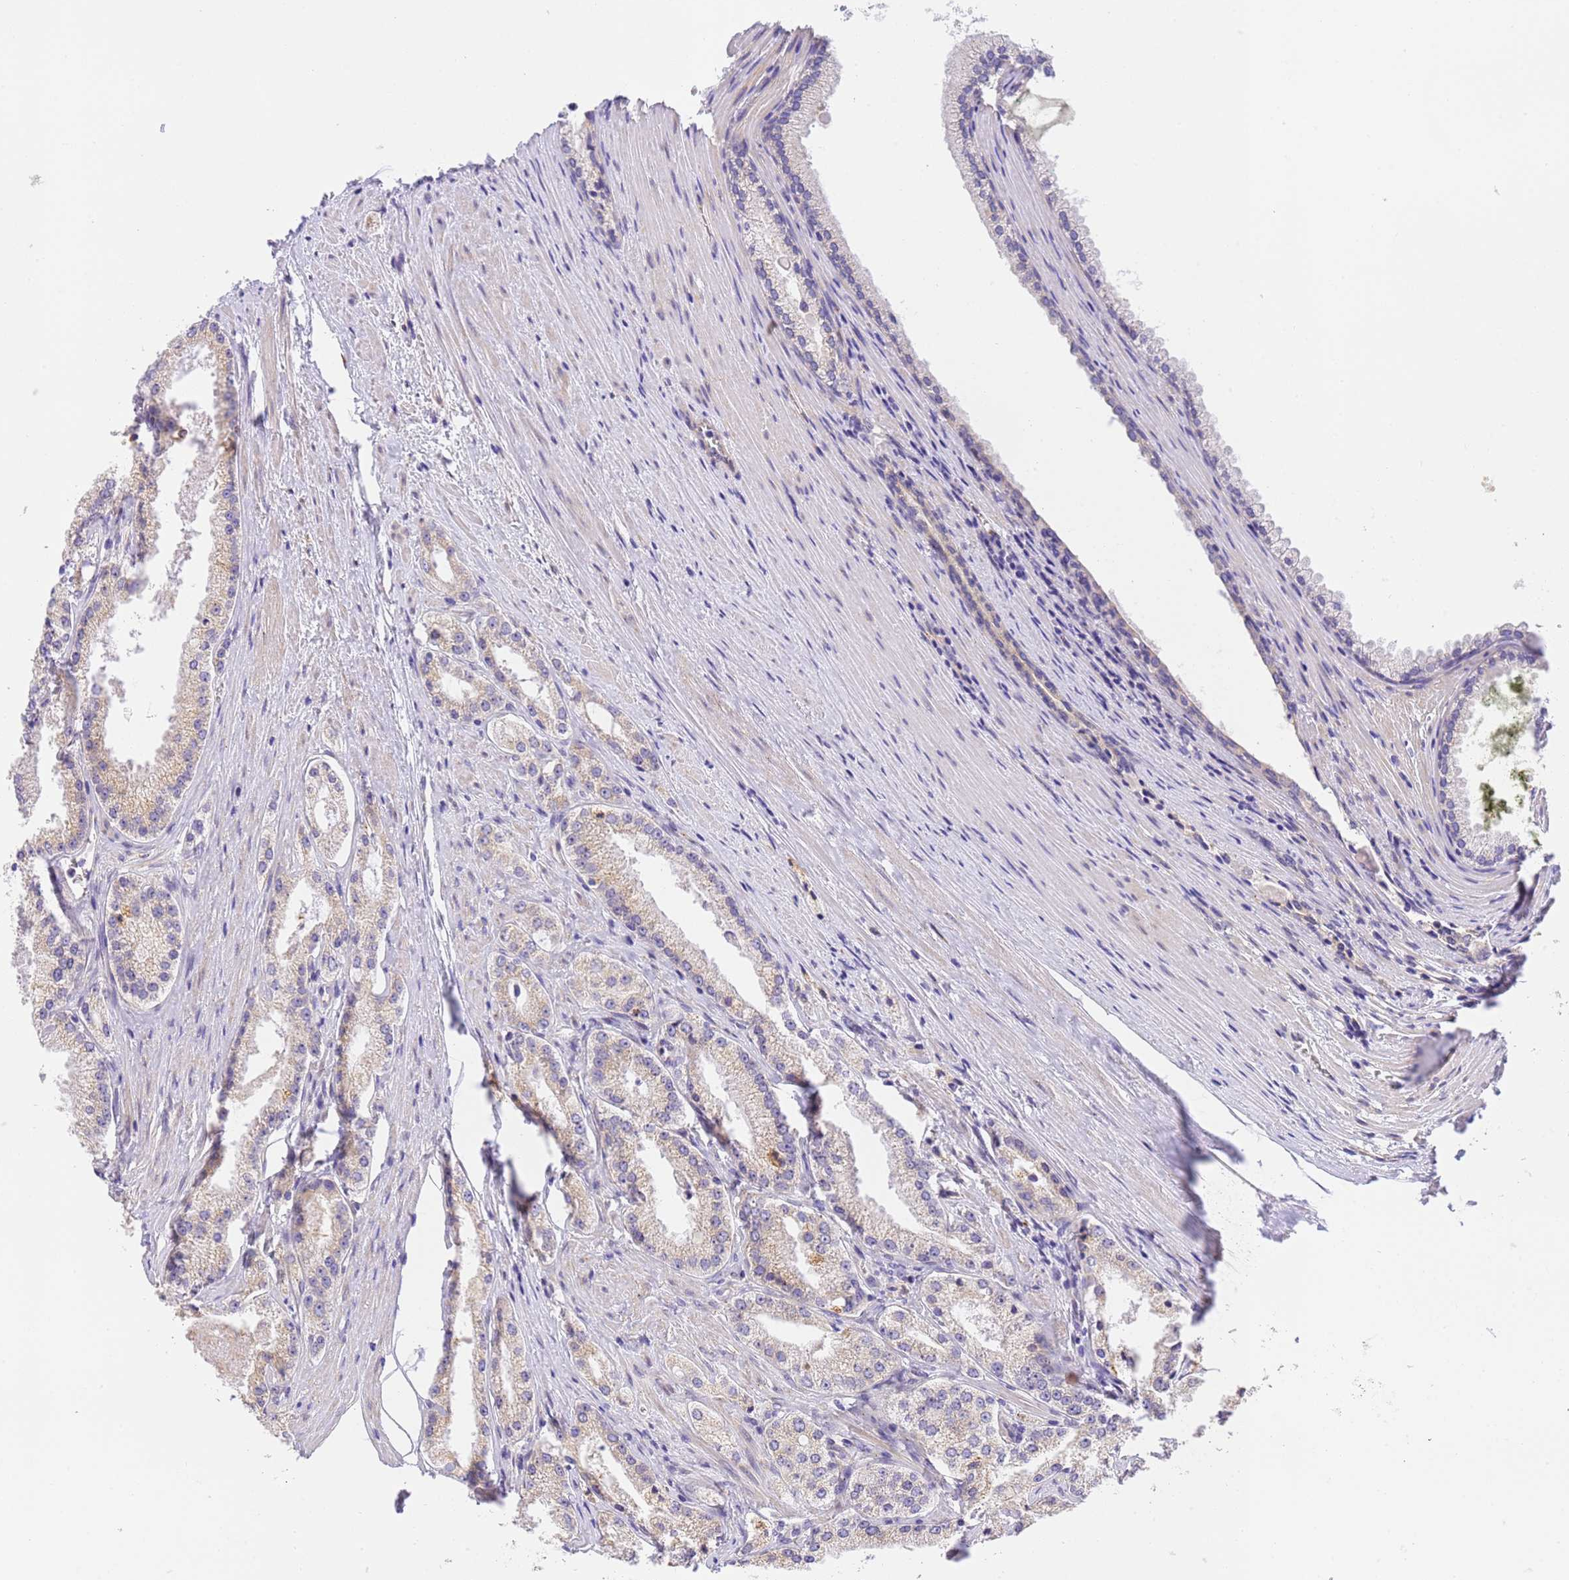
{"staining": {"intensity": "weak", "quantity": "<25%", "location": "cytoplasmic/membranous"}, "tissue": "prostate cancer", "cell_type": "Tumor cells", "image_type": "cancer", "snomed": [{"axis": "morphology", "description": "Adenocarcinoma, Low grade"}, {"axis": "topography", "description": "Prostate"}], "caption": "Immunohistochemical staining of human prostate adenocarcinoma (low-grade) displays no significant staining in tumor cells. The staining was performed using DAB (3,3'-diaminobenzidine) to visualize the protein expression in brown, while the nuclei were stained in blue with hematoxylin (Magnification: 20x).", "gene": "RHBDD3", "patient": {"sex": "male", "age": 69}}